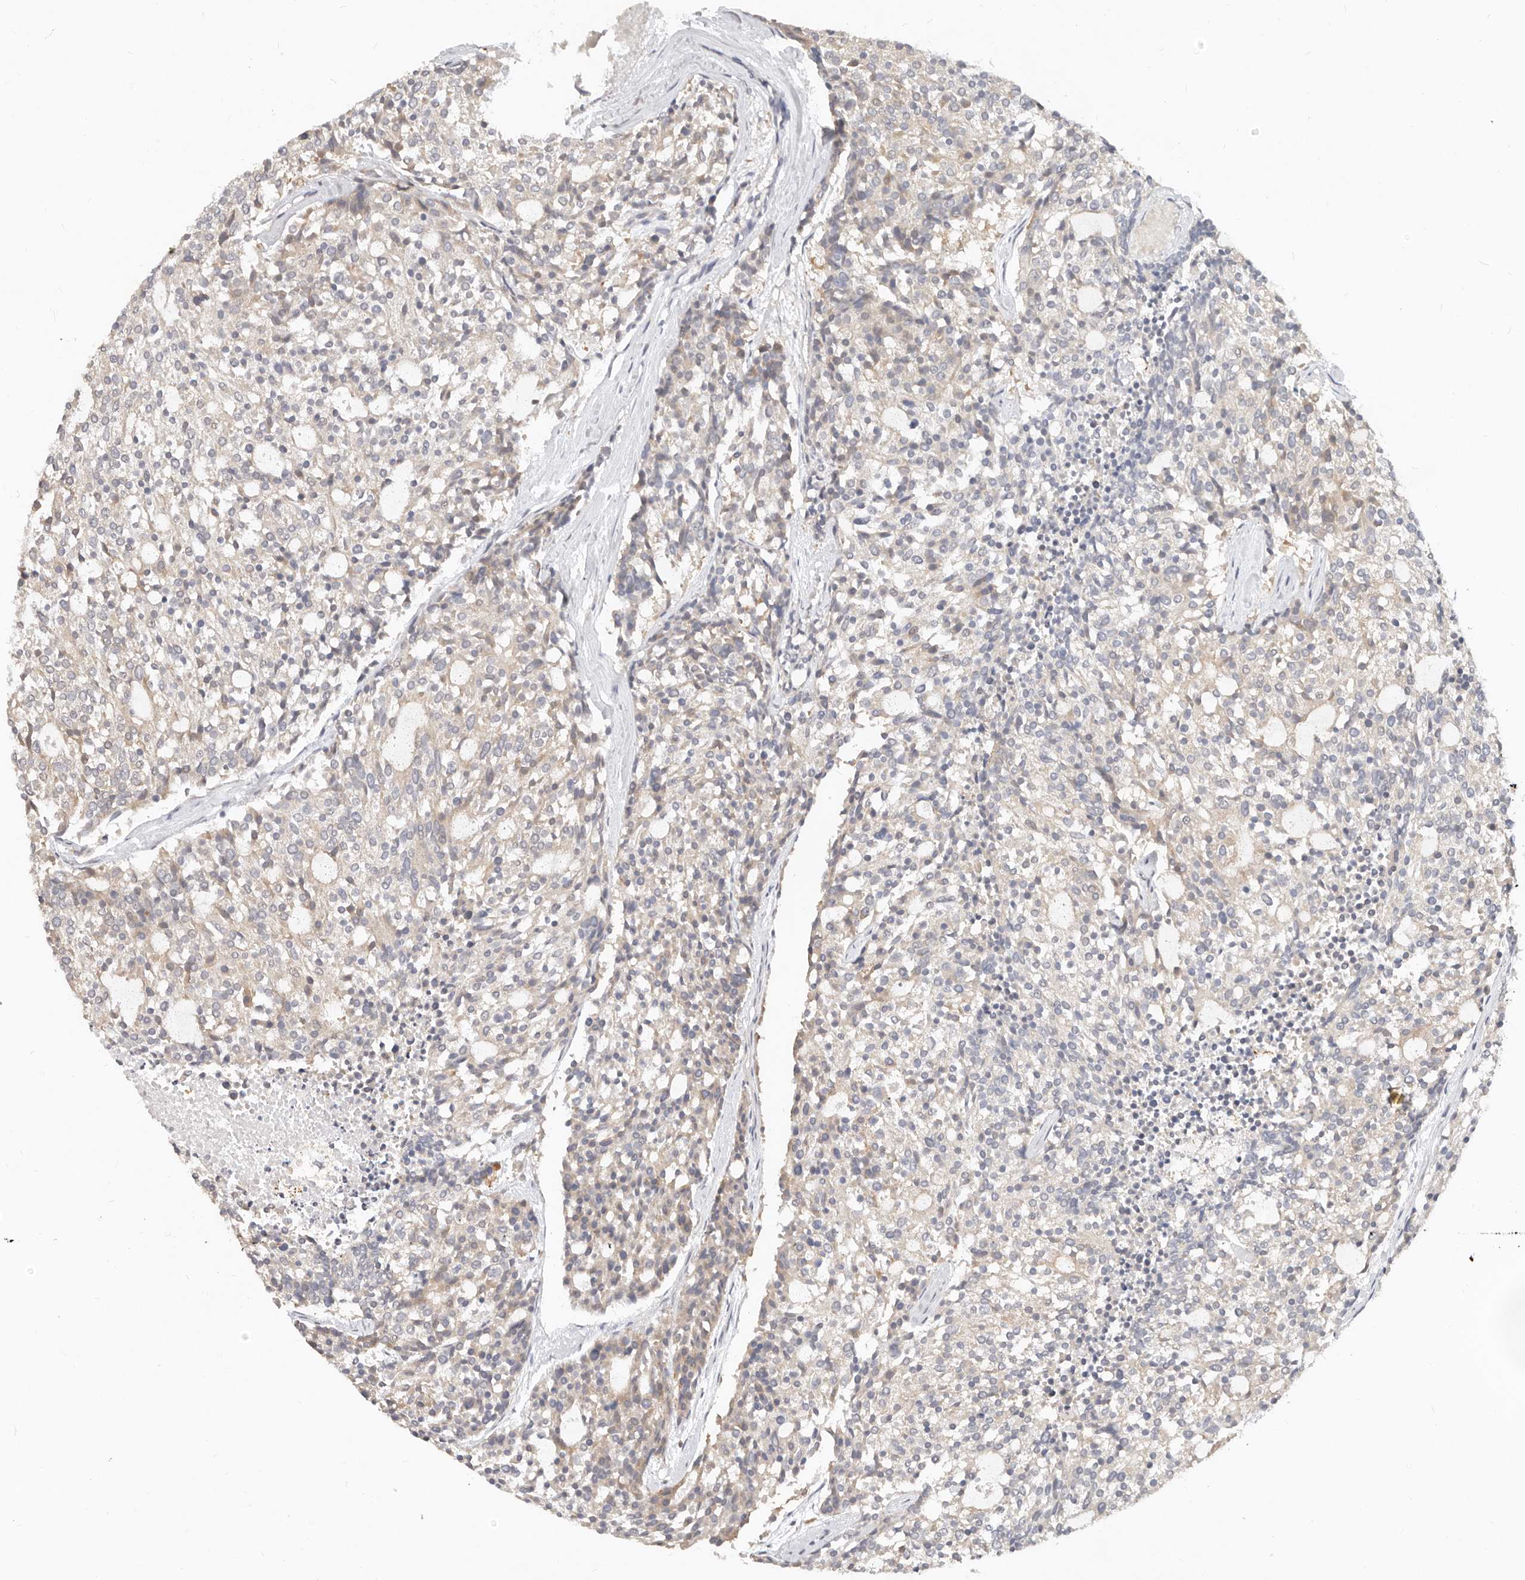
{"staining": {"intensity": "weak", "quantity": "25%-75%", "location": "cytoplasmic/membranous"}, "tissue": "carcinoid", "cell_type": "Tumor cells", "image_type": "cancer", "snomed": [{"axis": "morphology", "description": "Carcinoid, malignant, NOS"}, {"axis": "topography", "description": "Pancreas"}], "caption": "The histopathology image exhibits a brown stain indicating the presence of a protein in the cytoplasmic/membranous of tumor cells in carcinoid (malignant).", "gene": "USP49", "patient": {"sex": "female", "age": 54}}